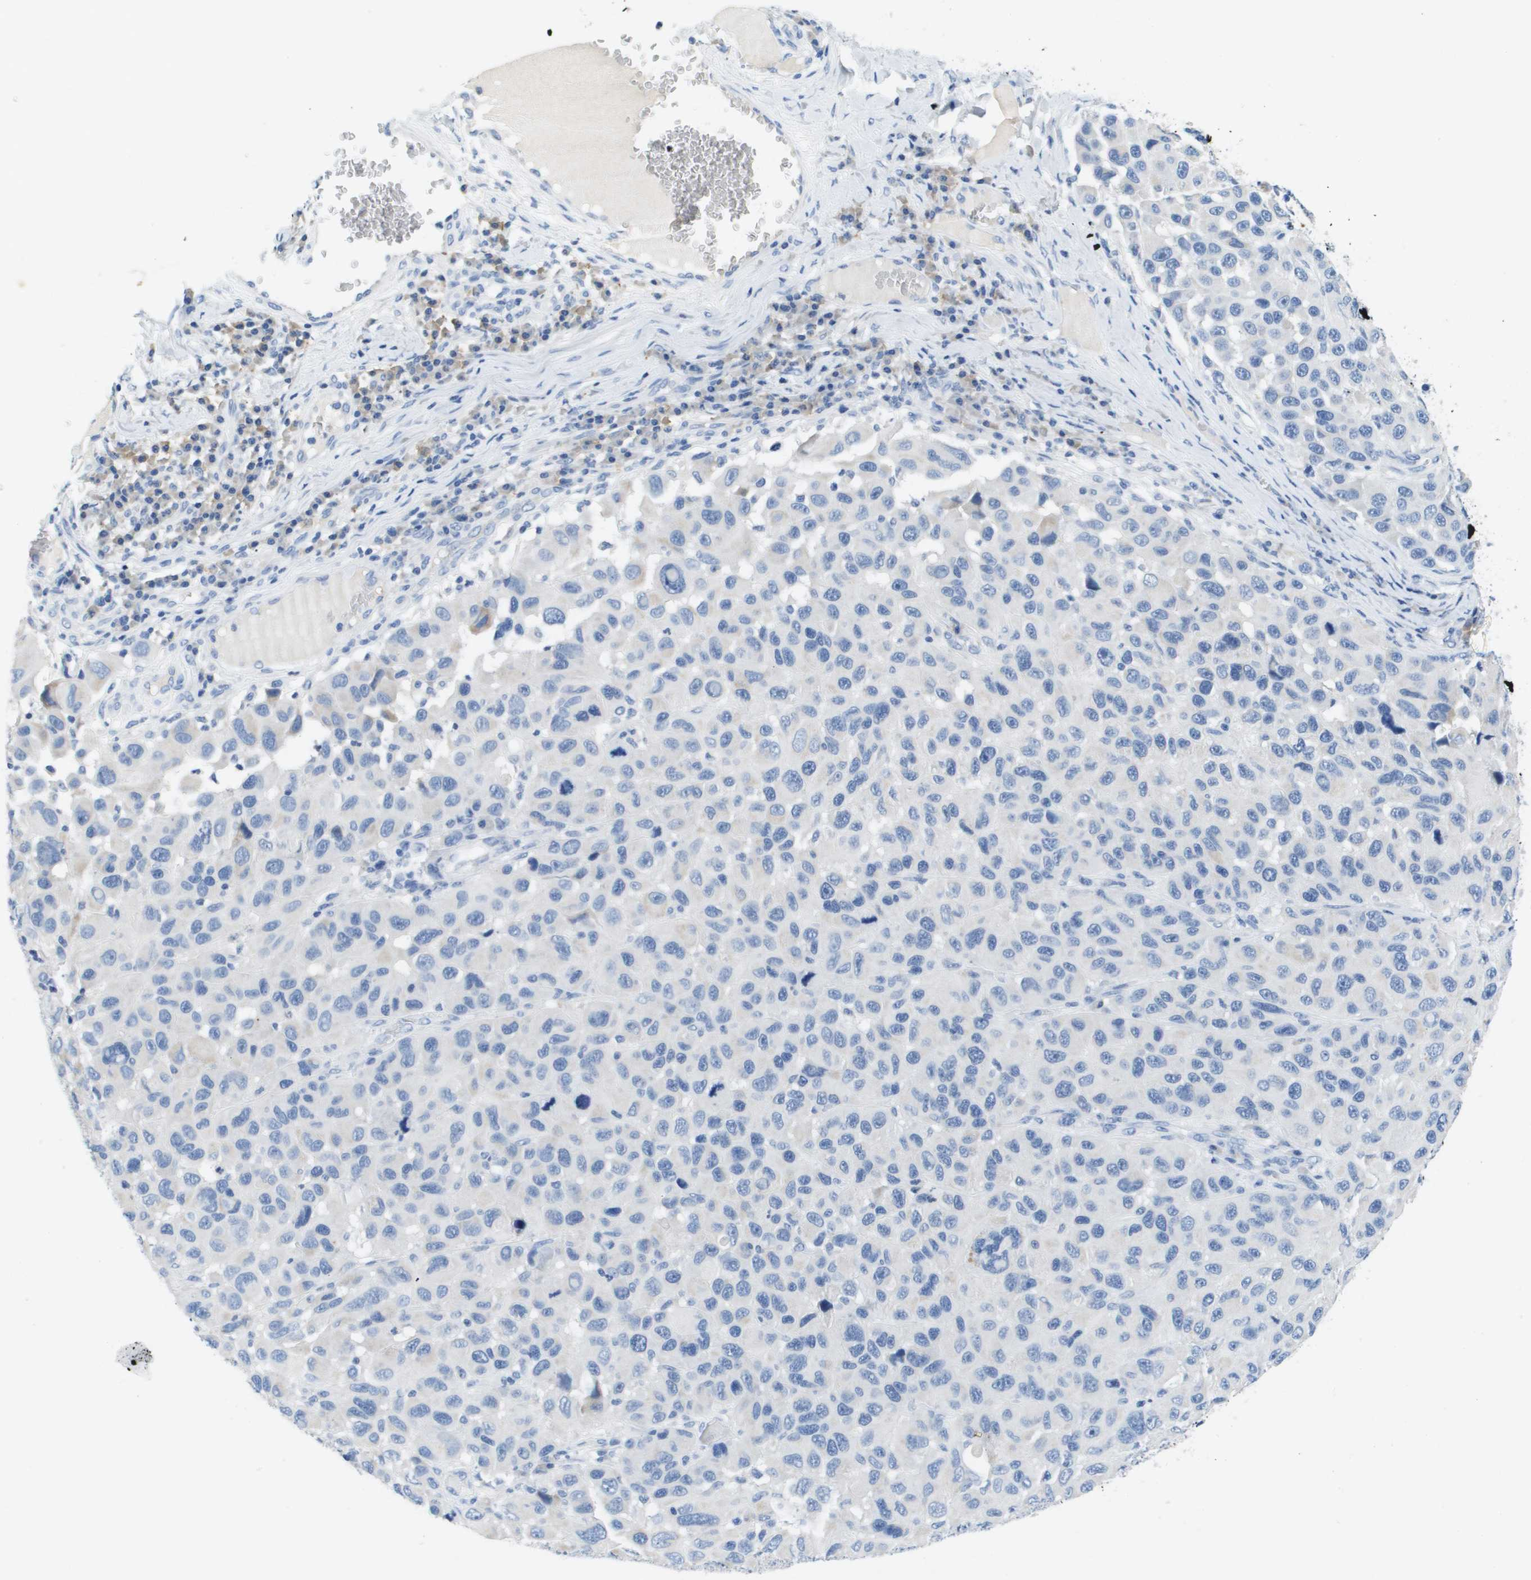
{"staining": {"intensity": "negative", "quantity": "none", "location": "none"}, "tissue": "melanoma", "cell_type": "Tumor cells", "image_type": "cancer", "snomed": [{"axis": "morphology", "description": "Malignant melanoma, NOS"}, {"axis": "topography", "description": "Skin"}], "caption": "Image shows no protein positivity in tumor cells of malignant melanoma tissue.", "gene": "MS4A1", "patient": {"sex": "male", "age": 53}}